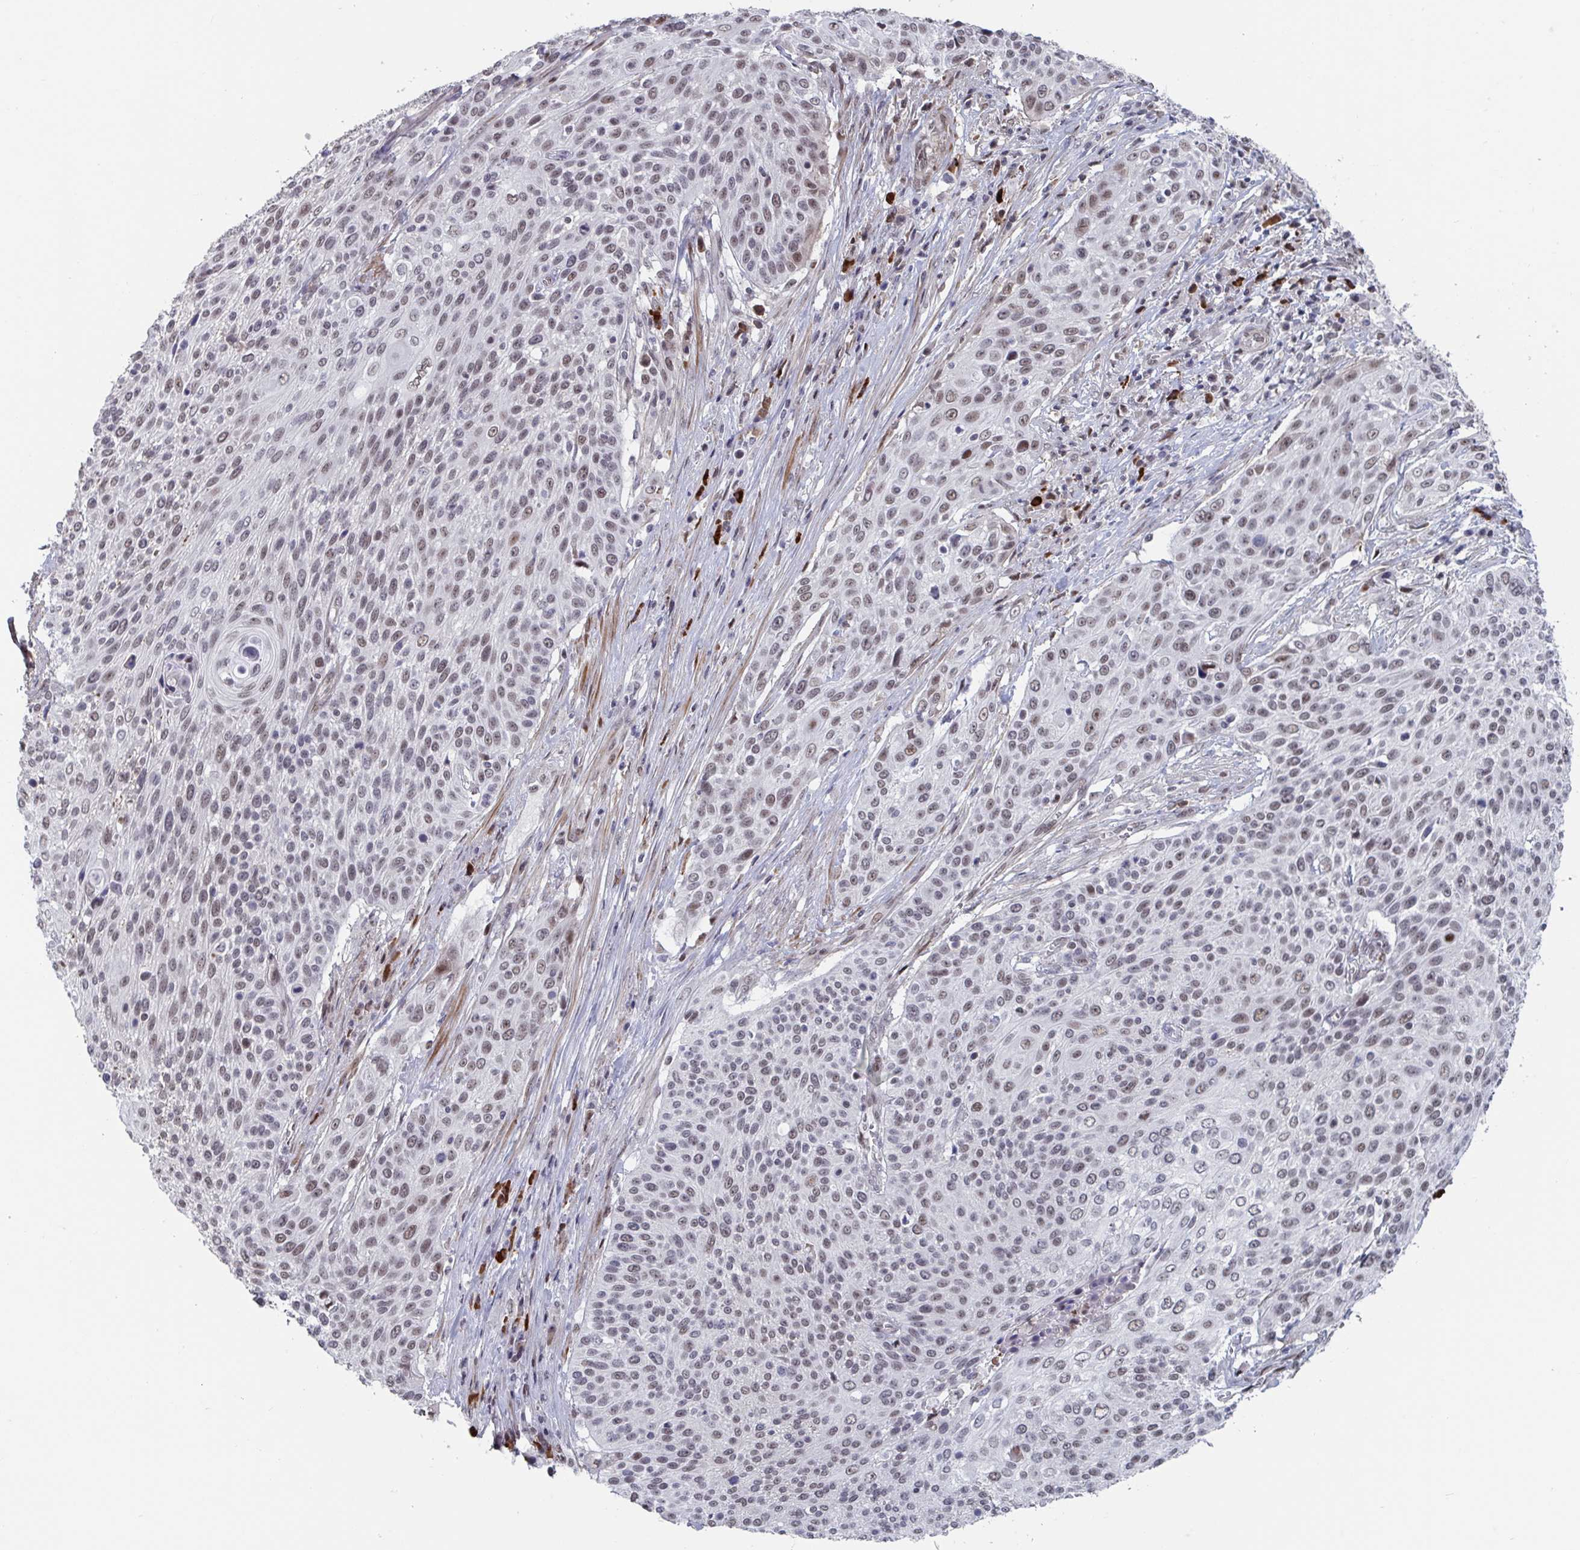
{"staining": {"intensity": "moderate", "quantity": ">75%", "location": "nuclear"}, "tissue": "cervical cancer", "cell_type": "Tumor cells", "image_type": "cancer", "snomed": [{"axis": "morphology", "description": "Squamous cell carcinoma, NOS"}, {"axis": "topography", "description": "Cervix"}], "caption": "A high-resolution image shows IHC staining of cervical squamous cell carcinoma, which demonstrates moderate nuclear expression in approximately >75% of tumor cells.", "gene": "BCL7B", "patient": {"sex": "female", "age": 31}}